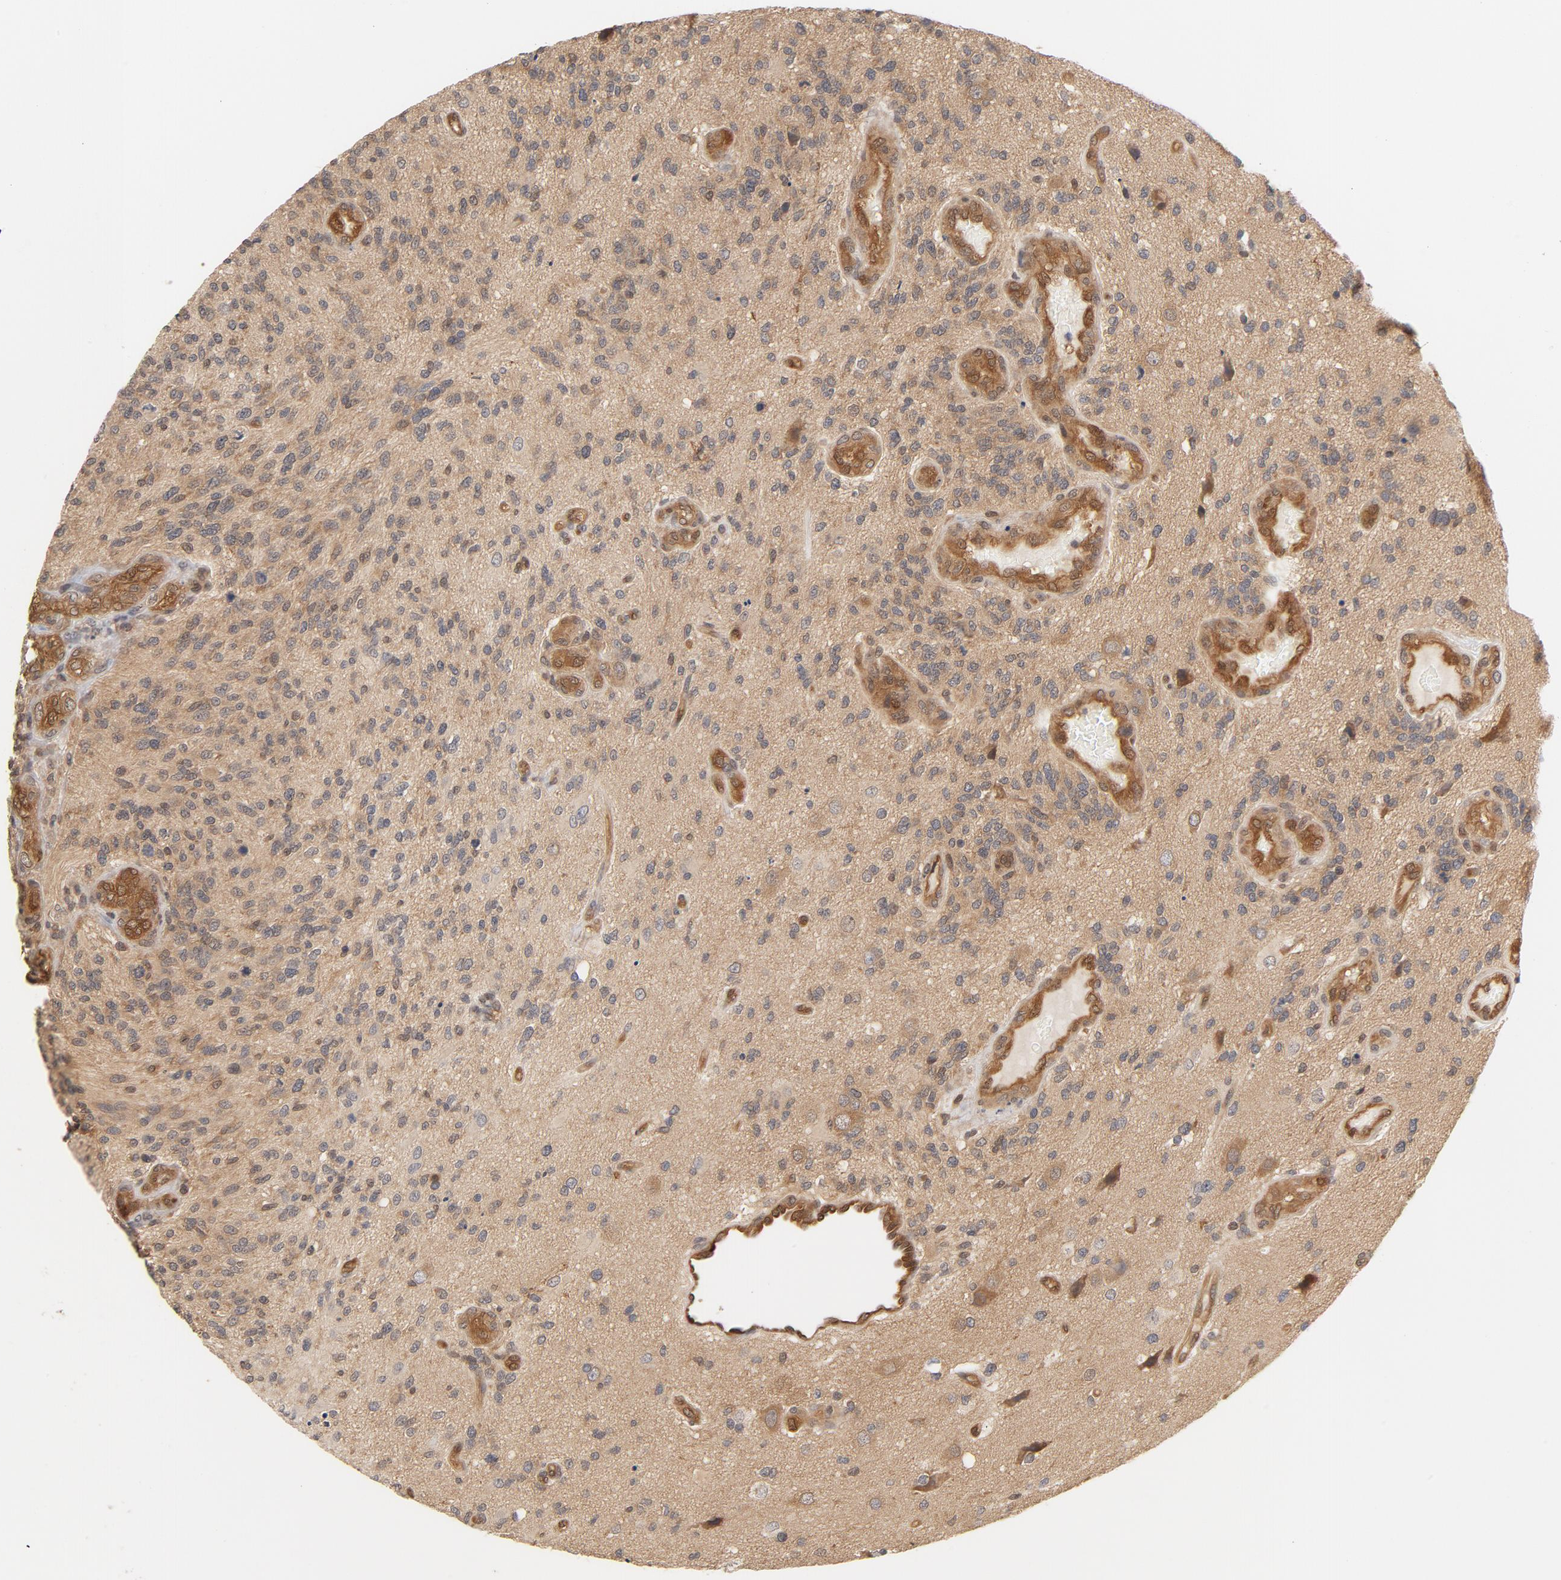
{"staining": {"intensity": "weak", "quantity": ">75%", "location": "cytoplasmic/membranous"}, "tissue": "glioma", "cell_type": "Tumor cells", "image_type": "cancer", "snomed": [{"axis": "morphology", "description": "Normal tissue, NOS"}, {"axis": "morphology", "description": "Glioma, malignant, High grade"}, {"axis": "topography", "description": "Cerebral cortex"}], "caption": "Approximately >75% of tumor cells in human glioma demonstrate weak cytoplasmic/membranous protein positivity as visualized by brown immunohistochemical staining.", "gene": "CDC37", "patient": {"sex": "male", "age": 75}}